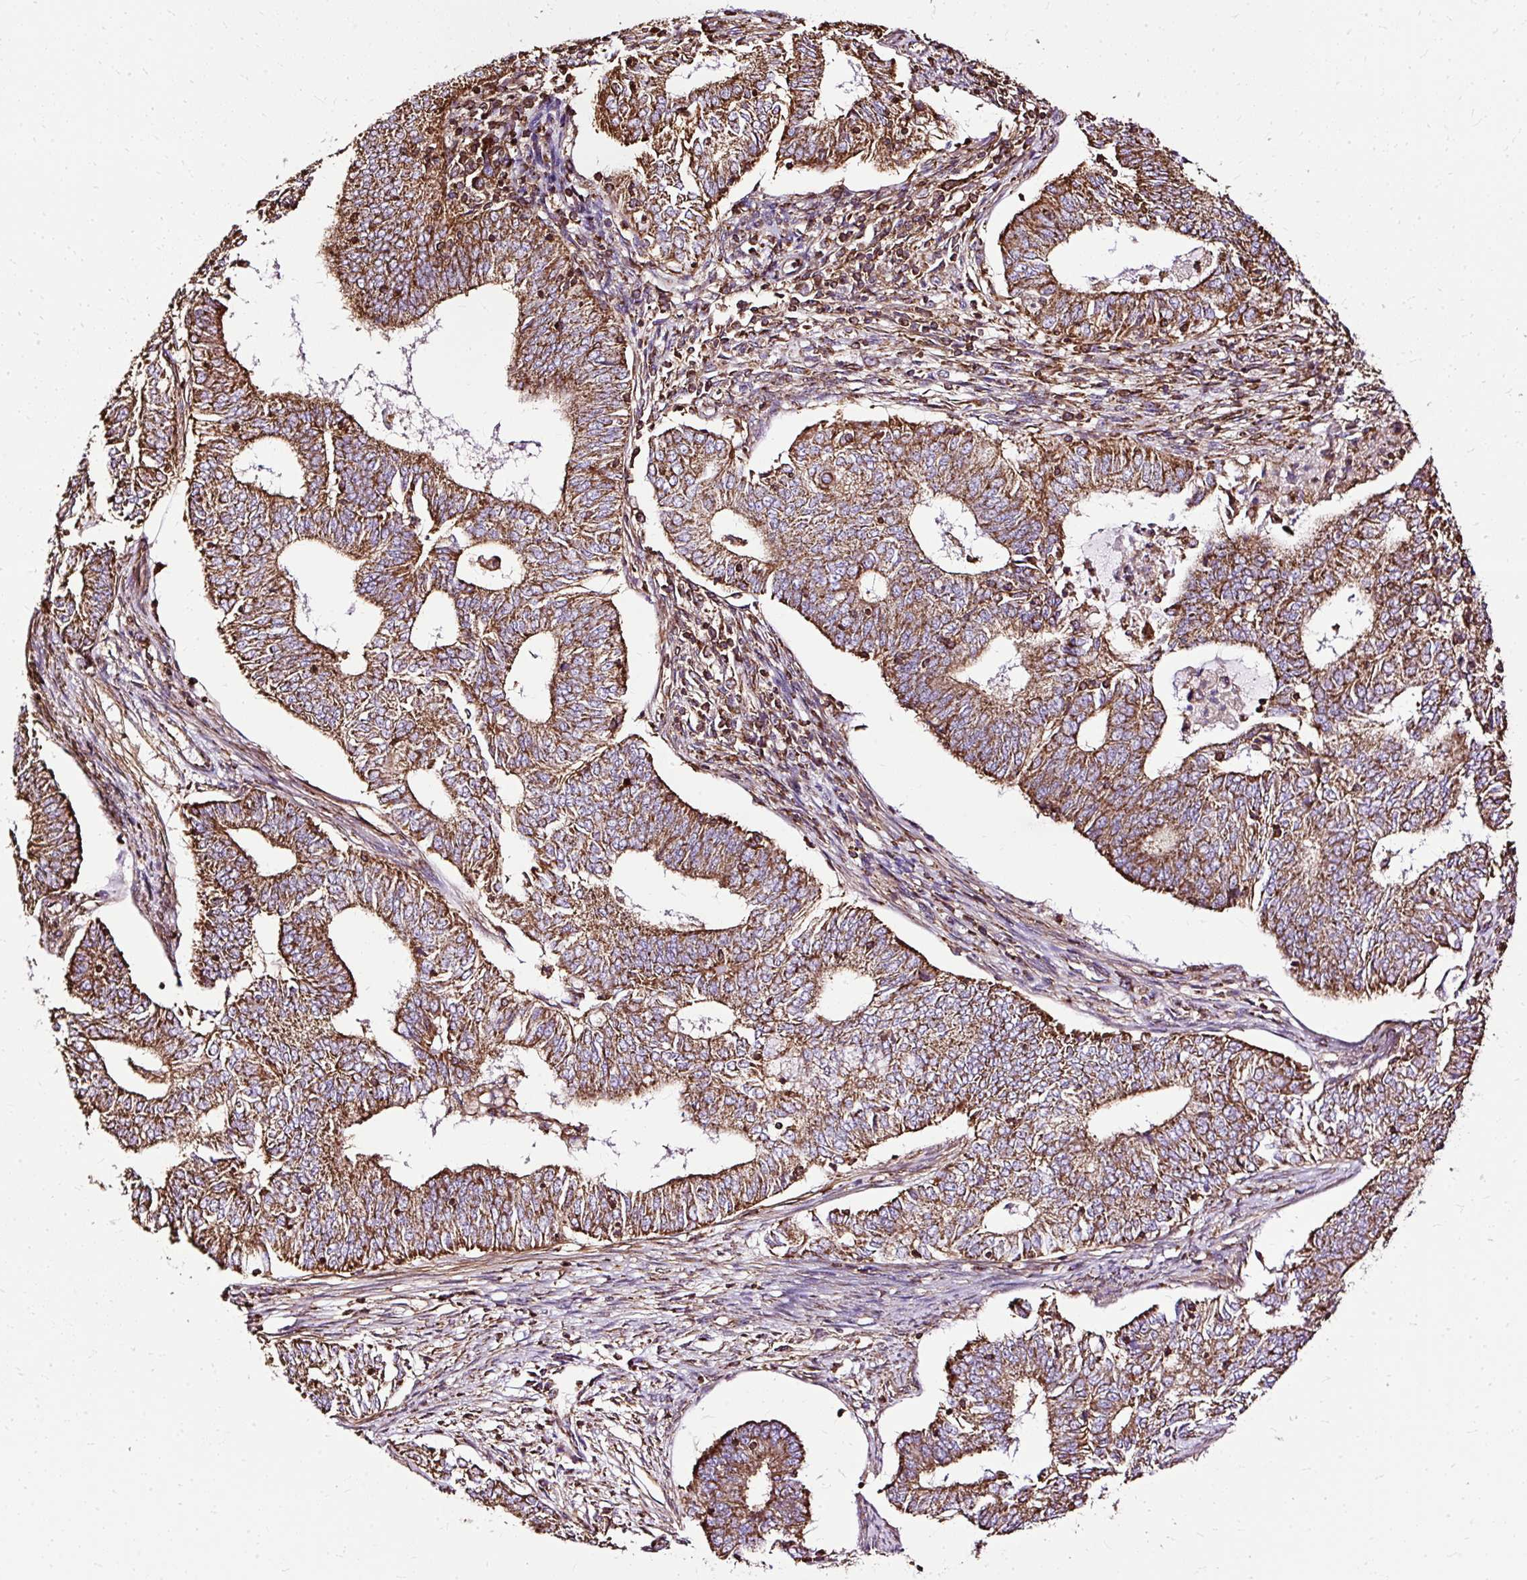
{"staining": {"intensity": "strong", "quantity": ">75%", "location": "cytoplasmic/membranous"}, "tissue": "endometrial cancer", "cell_type": "Tumor cells", "image_type": "cancer", "snomed": [{"axis": "morphology", "description": "Adenocarcinoma, NOS"}, {"axis": "topography", "description": "Endometrium"}], "caption": "Endometrial adenocarcinoma stained for a protein displays strong cytoplasmic/membranous positivity in tumor cells.", "gene": "KLHL11", "patient": {"sex": "female", "age": 62}}